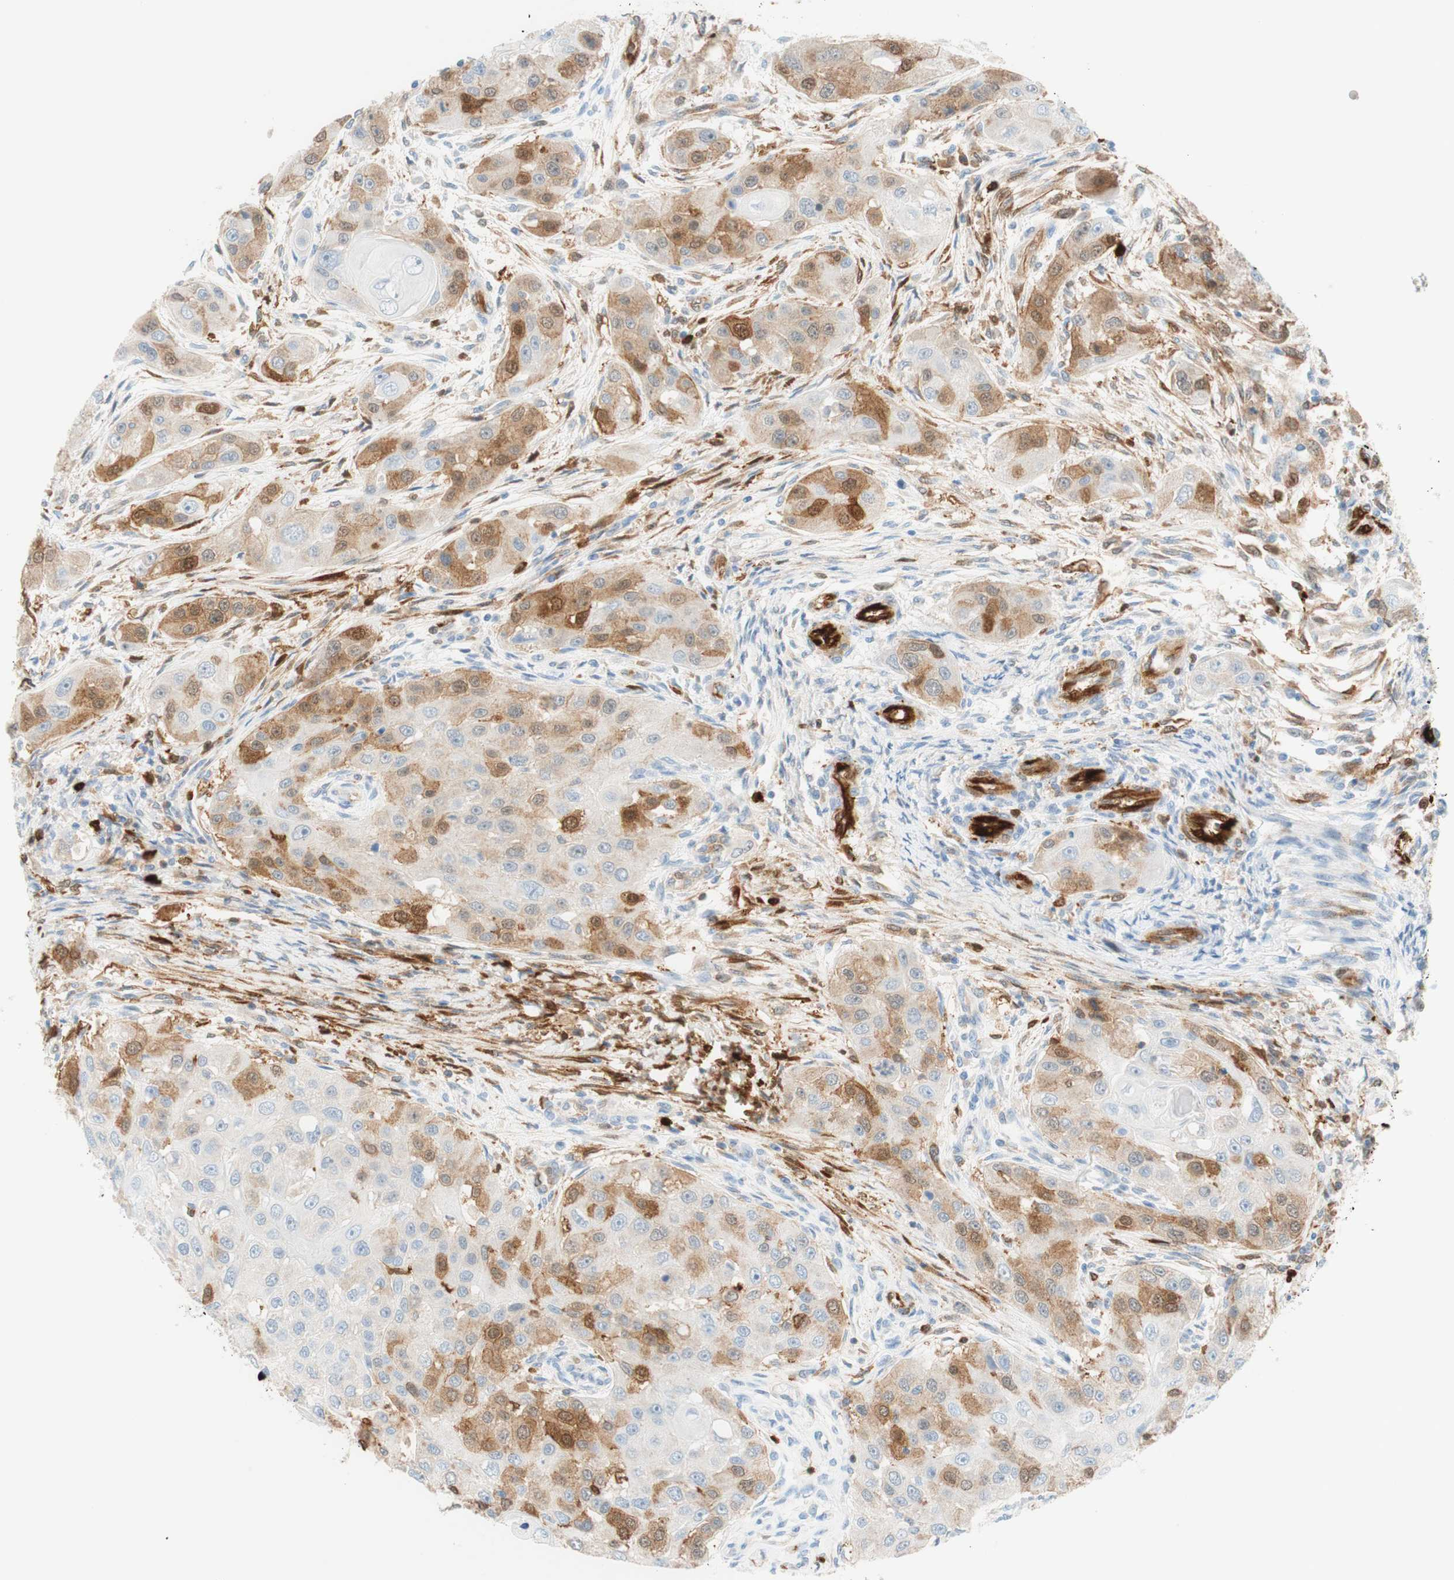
{"staining": {"intensity": "moderate", "quantity": "<25%", "location": "cytoplasmic/membranous"}, "tissue": "head and neck cancer", "cell_type": "Tumor cells", "image_type": "cancer", "snomed": [{"axis": "morphology", "description": "Normal tissue, NOS"}, {"axis": "morphology", "description": "Squamous cell carcinoma, NOS"}, {"axis": "topography", "description": "Skeletal muscle"}, {"axis": "topography", "description": "Head-Neck"}], "caption": "IHC (DAB) staining of human head and neck squamous cell carcinoma shows moderate cytoplasmic/membranous protein positivity in approximately <25% of tumor cells. (Stains: DAB in brown, nuclei in blue, Microscopy: brightfield microscopy at high magnification).", "gene": "STMN1", "patient": {"sex": "male", "age": 51}}